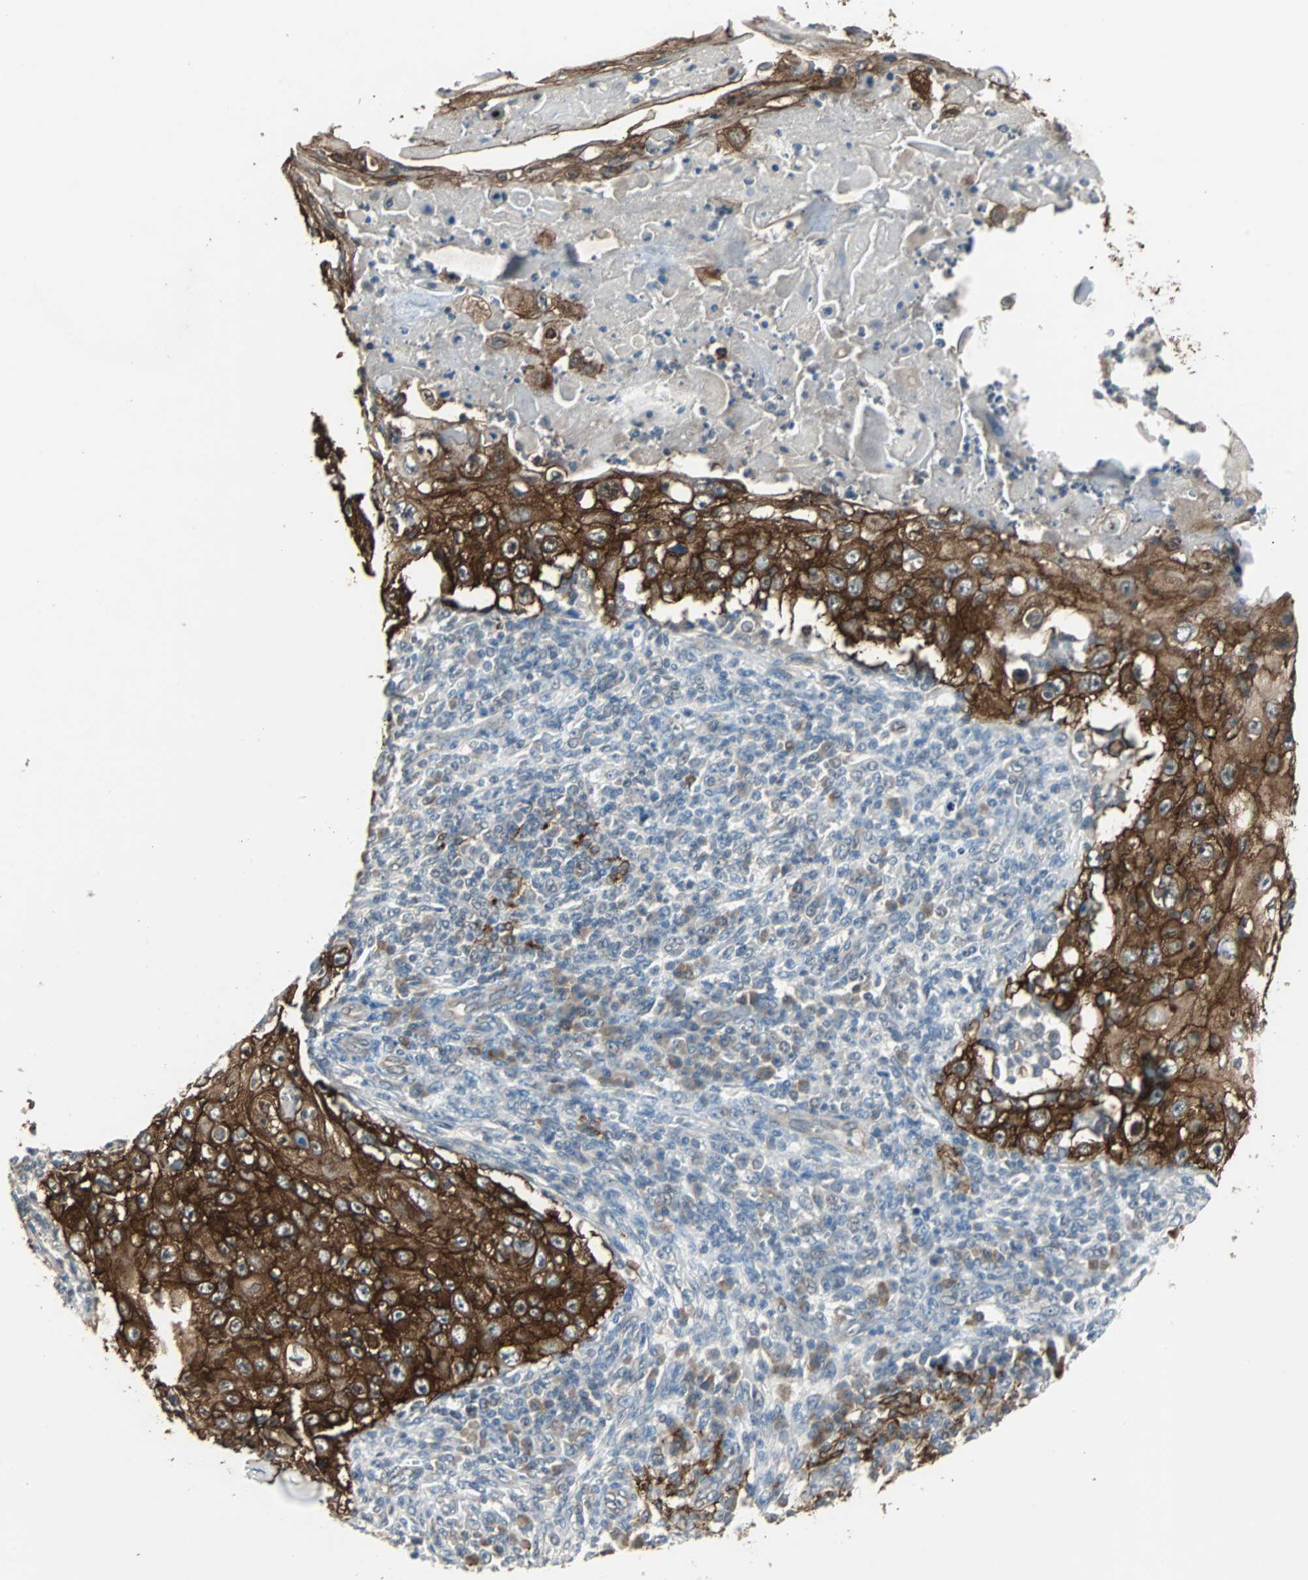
{"staining": {"intensity": "strong", "quantity": ">75%", "location": "cytoplasmic/membranous"}, "tissue": "skin cancer", "cell_type": "Tumor cells", "image_type": "cancer", "snomed": [{"axis": "morphology", "description": "Squamous cell carcinoma, NOS"}, {"axis": "topography", "description": "Skin"}], "caption": "Protein analysis of skin cancer (squamous cell carcinoma) tissue reveals strong cytoplasmic/membranous expression in about >75% of tumor cells. (DAB = brown stain, brightfield microscopy at high magnification).", "gene": "CMC2", "patient": {"sex": "male", "age": 86}}